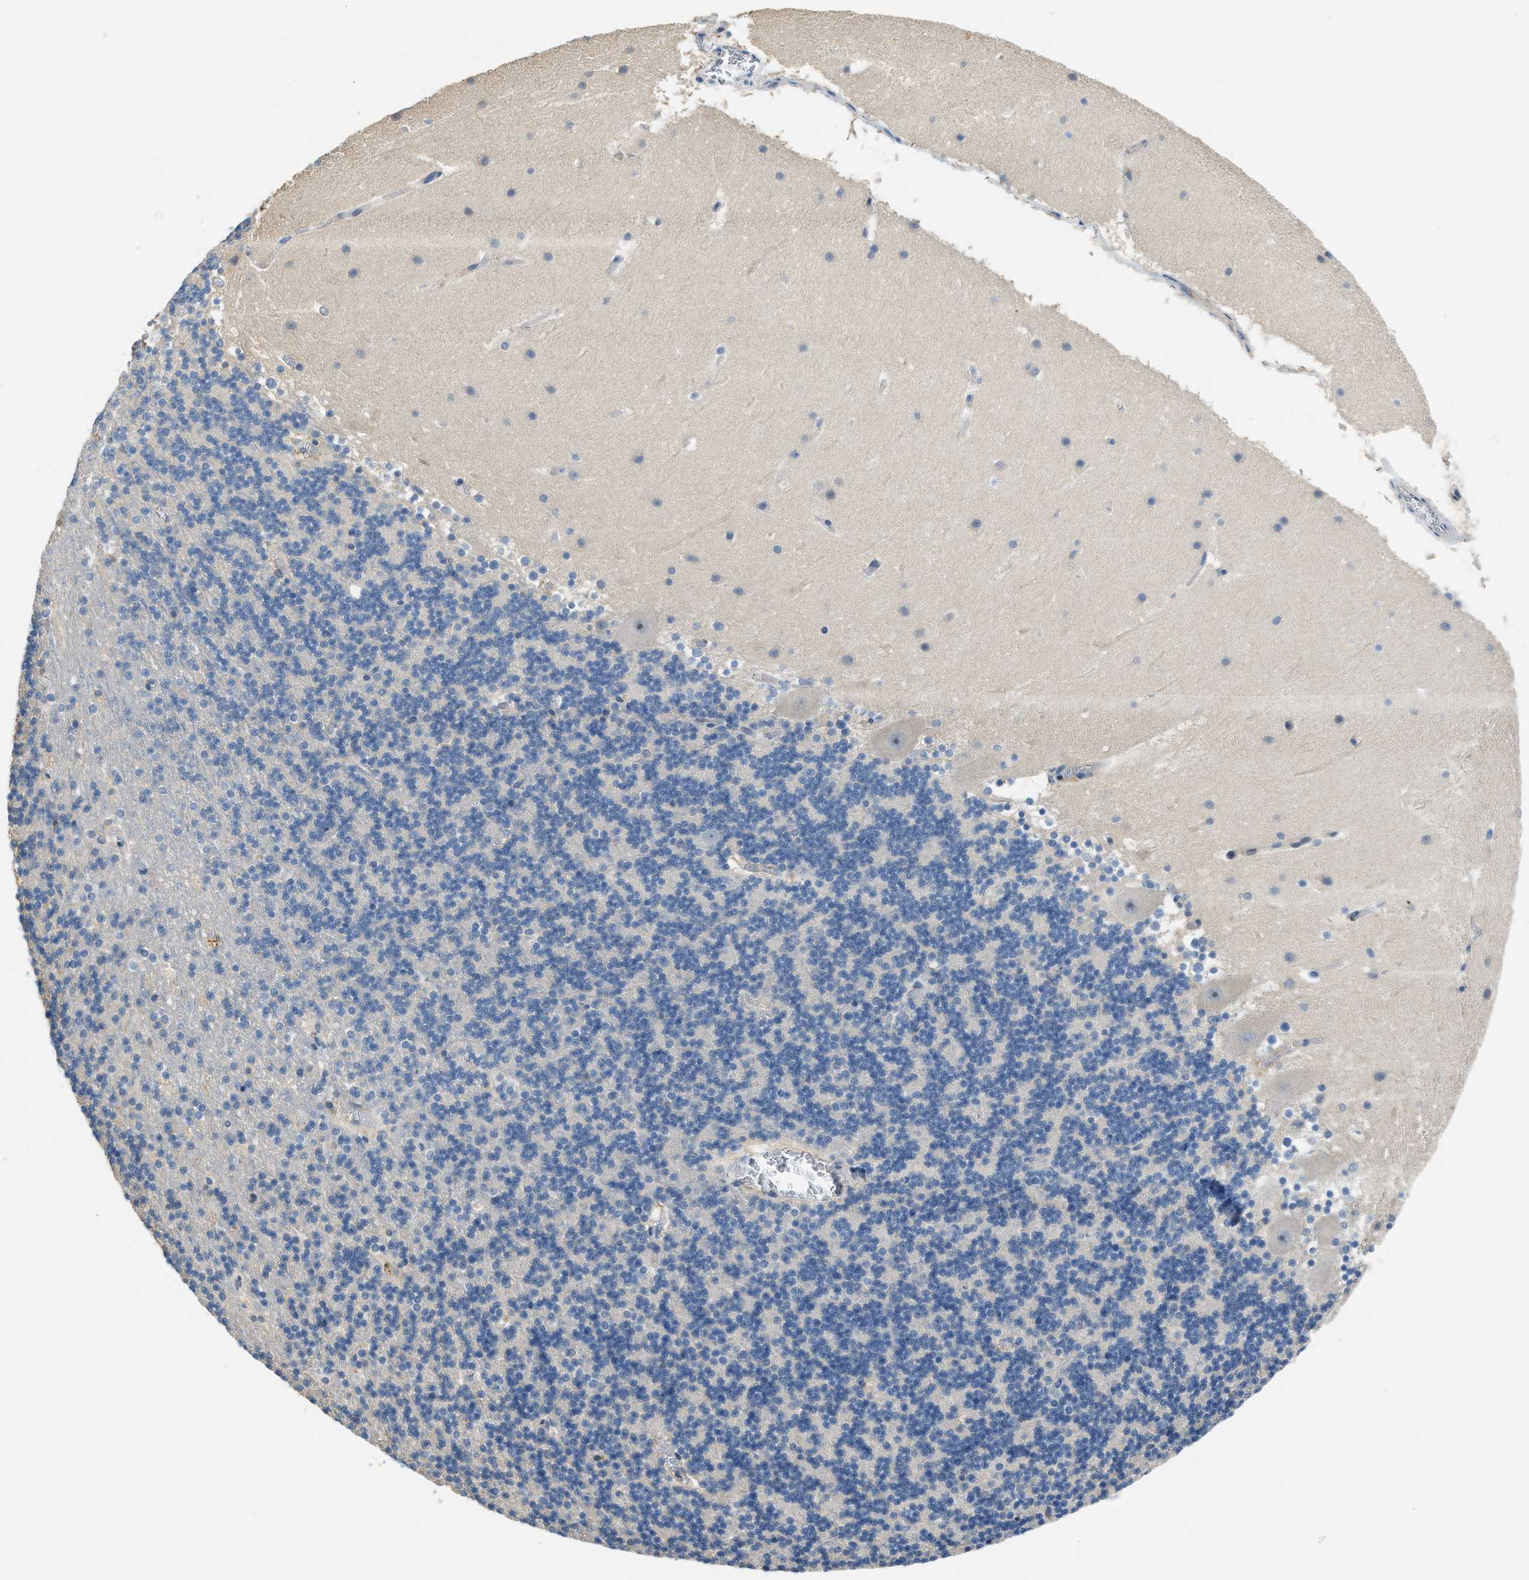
{"staining": {"intensity": "negative", "quantity": "none", "location": "none"}, "tissue": "cerebellum", "cell_type": "Cells in granular layer", "image_type": "normal", "snomed": [{"axis": "morphology", "description": "Normal tissue, NOS"}, {"axis": "topography", "description": "Cerebellum"}], "caption": "DAB (3,3'-diaminobenzidine) immunohistochemical staining of unremarkable cerebellum exhibits no significant staining in cells in granular layer. (DAB immunohistochemistry (IHC) visualized using brightfield microscopy, high magnification).", "gene": "TMEM154", "patient": {"sex": "male", "age": 45}}